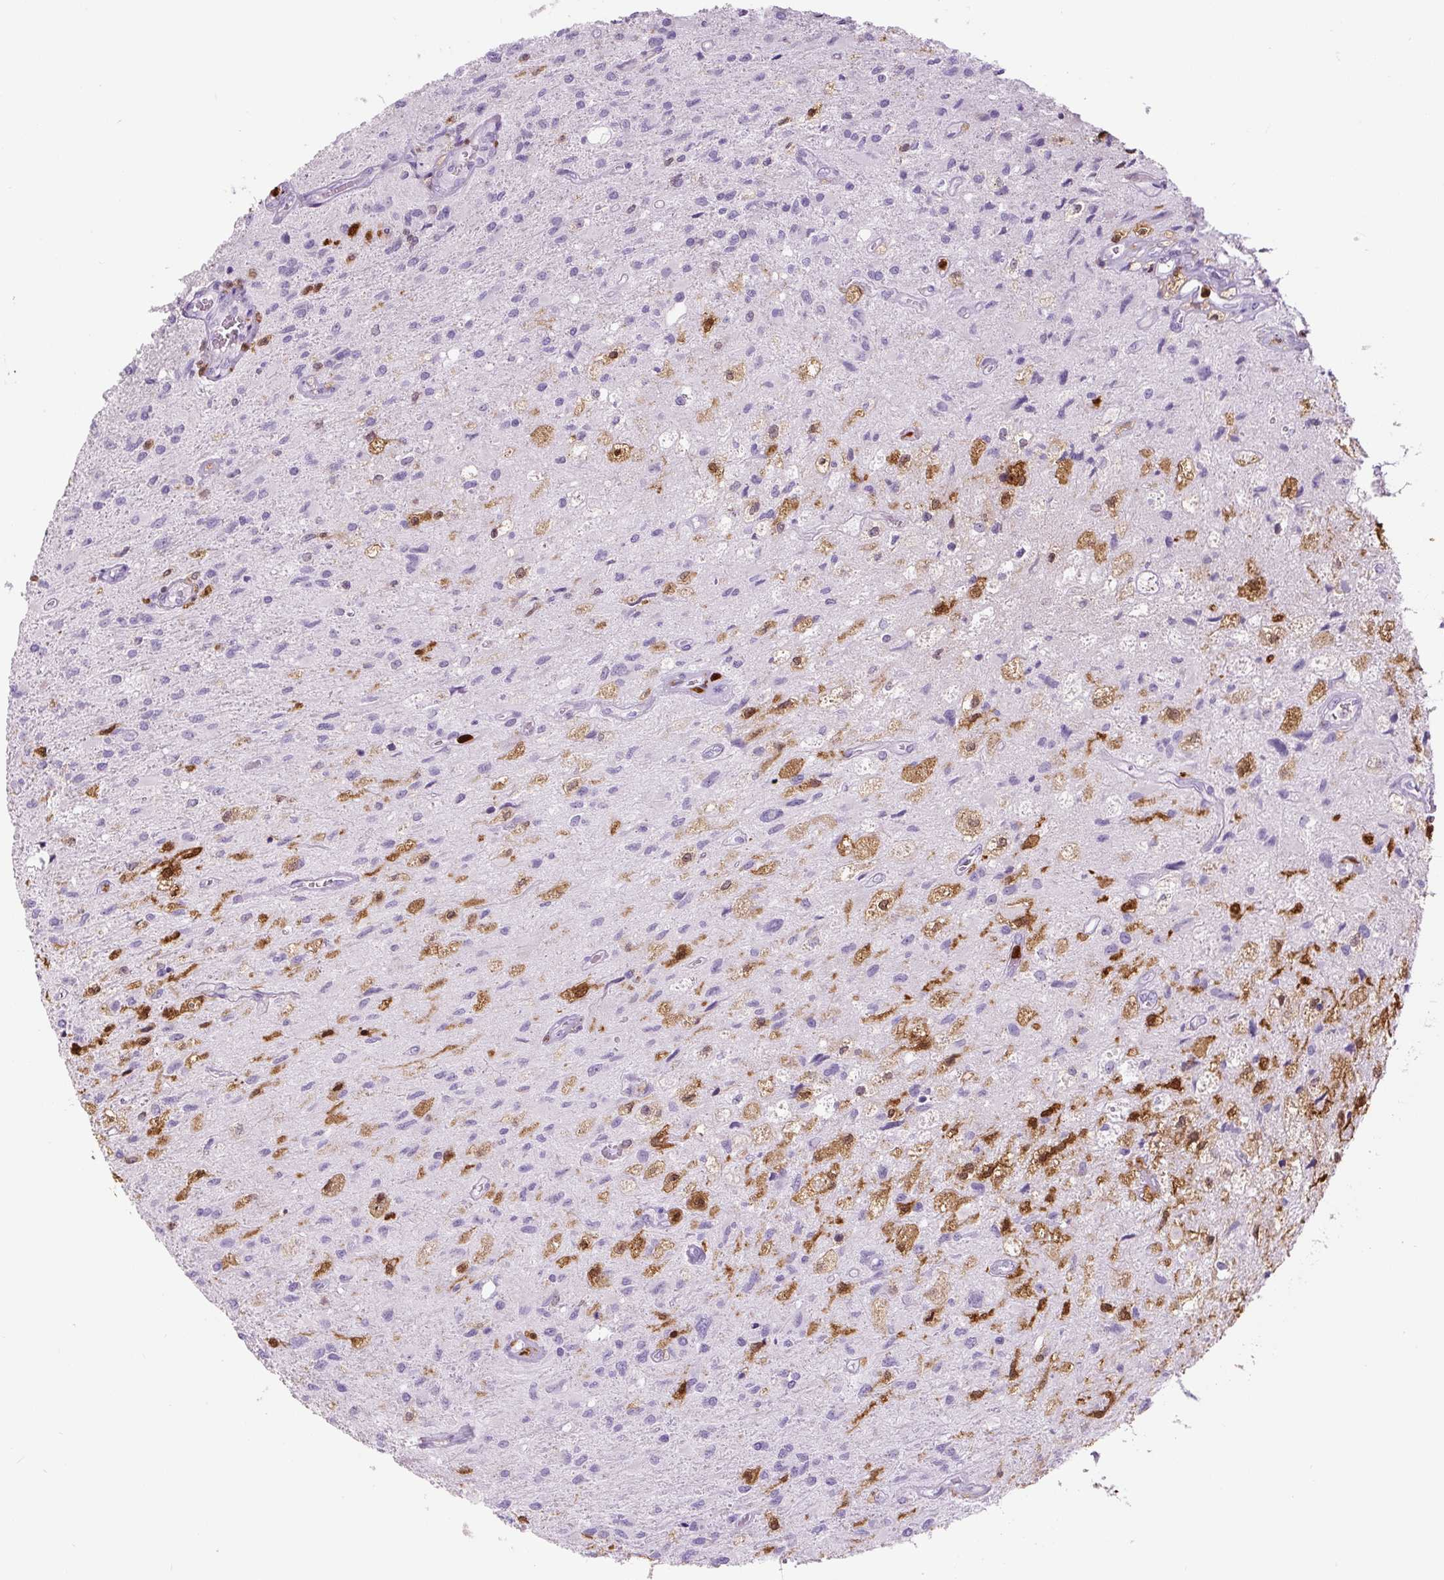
{"staining": {"intensity": "negative", "quantity": "none", "location": "none"}, "tissue": "glioma", "cell_type": "Tumor cells", "image_type": "cancer", "snomed": [{"axis": "morphology", "description": "Glioma, malignant, High grade"}, {"axis": "topography", "description": "Brain"}], "caption": "DAB (3,3'-diaminobenzidine) immunohistochemical staining of malignant high-grade glioma exhibits no significant staining in tumor cells.", "gene": "S100A4", "patient": {"sex": "female", "age": 70}}